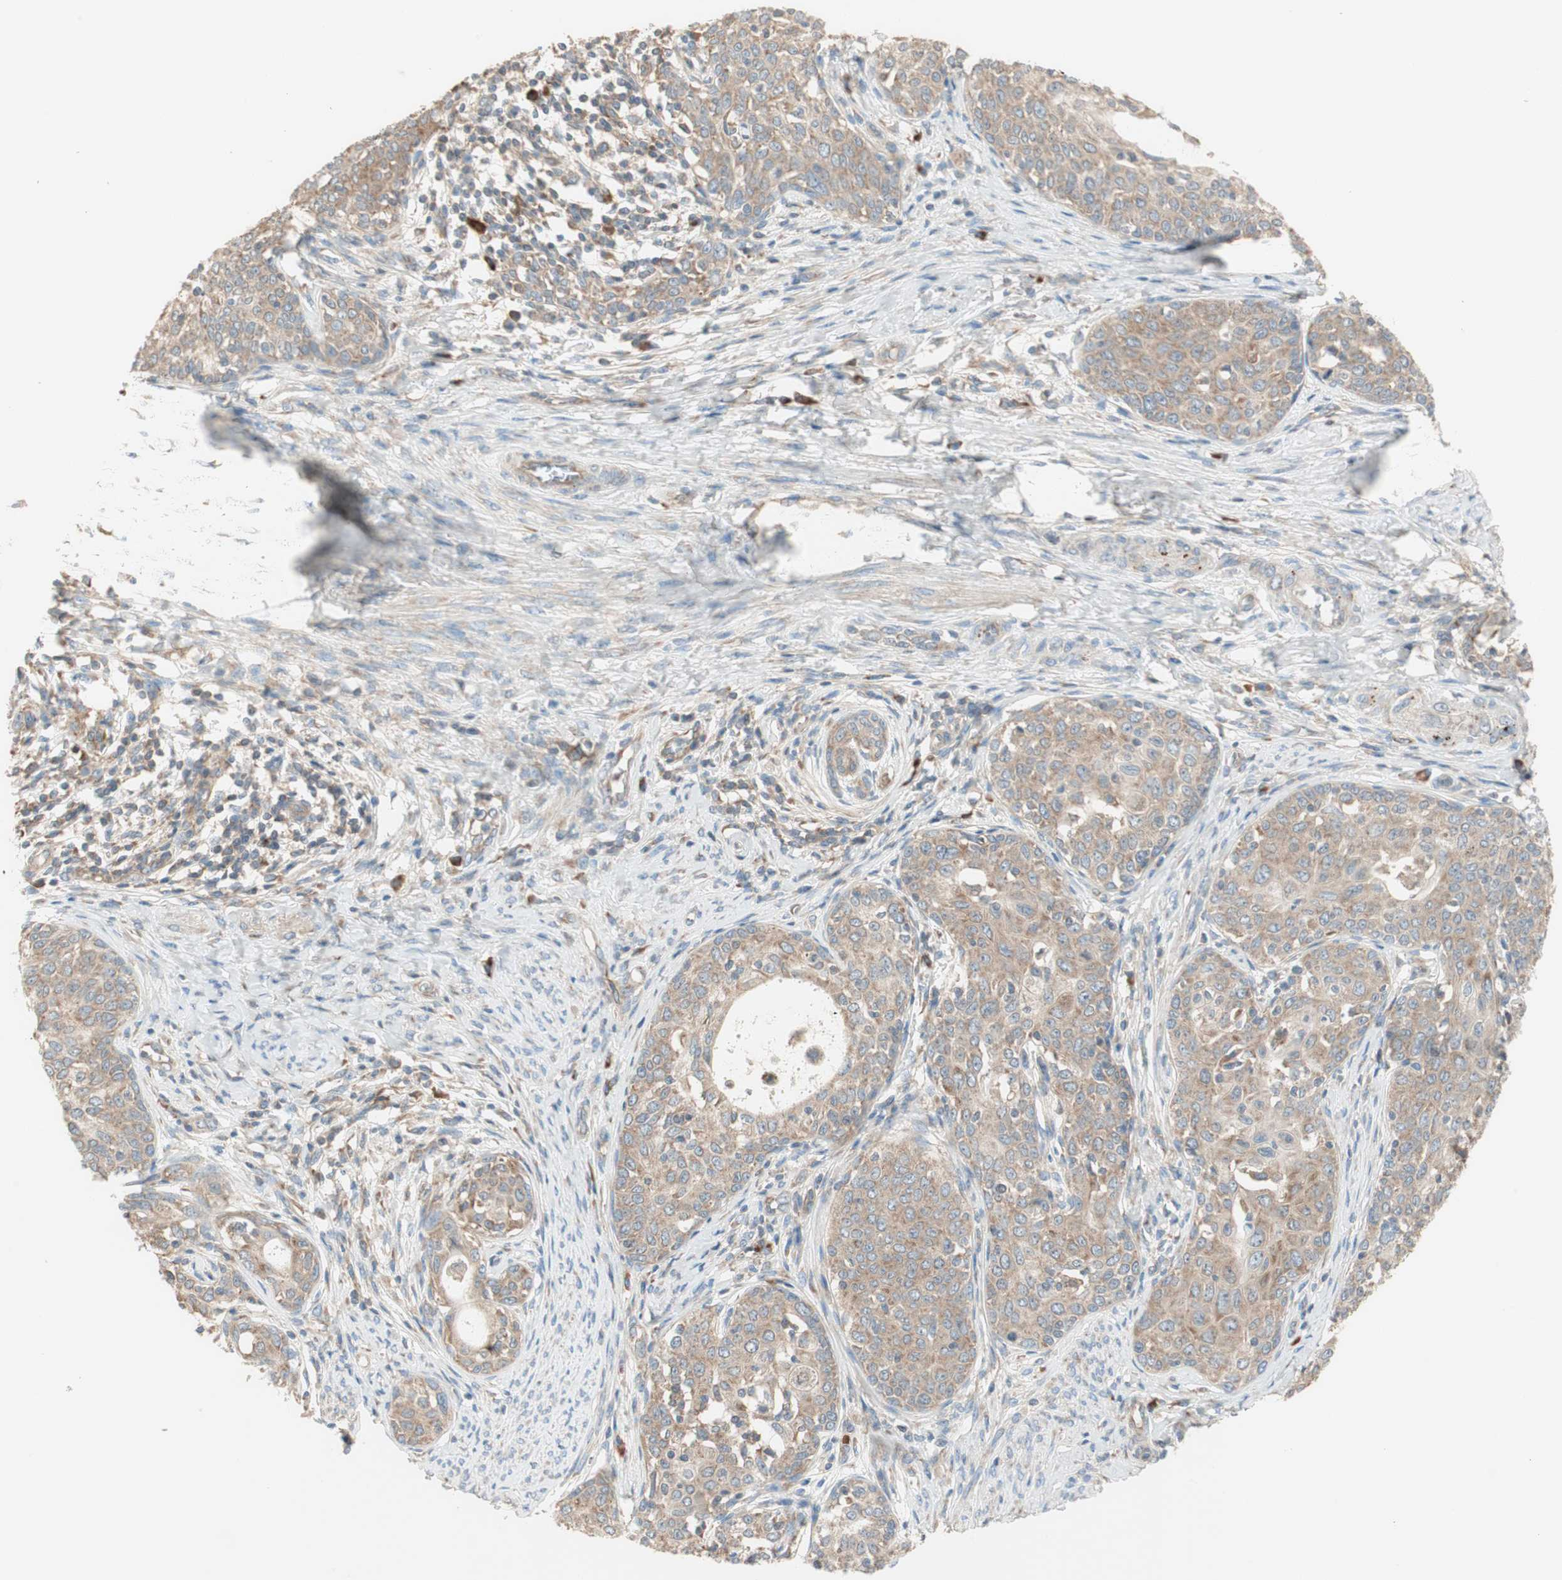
{"staining": {"intensity": "moderate", "quantity": ">75%", "location": "cytoplasmic/membranous"}, "tissue": "cervical cancer", "cell_type": "Tumor cells", "image_type": "cancer", "snomed": [{"axis": "morphology", "description": "Squamous cell carcinoma, NOS"}, {"axis": "morphology", "description": "Adenocarcinoma, NOS"}, {"axis": "topography", "description": "Cervix"}], "caption": "Immunohistochemistry staining of cervical cancer (squamous cell carcinoma), which demonstrates medium levels of moderate cytoplasmic/membranous staining in about >75% of tumor cells indicating moderate cytoplasmic/membranous protein expression. The staining was performed using DAB (3,3'-diaminobenzidine) (brown) for protein detection and nuclei were counterstained in hematoxylin (blue).", "gene": "RPL23", "patient": {"sex": "female", "age": 52}}